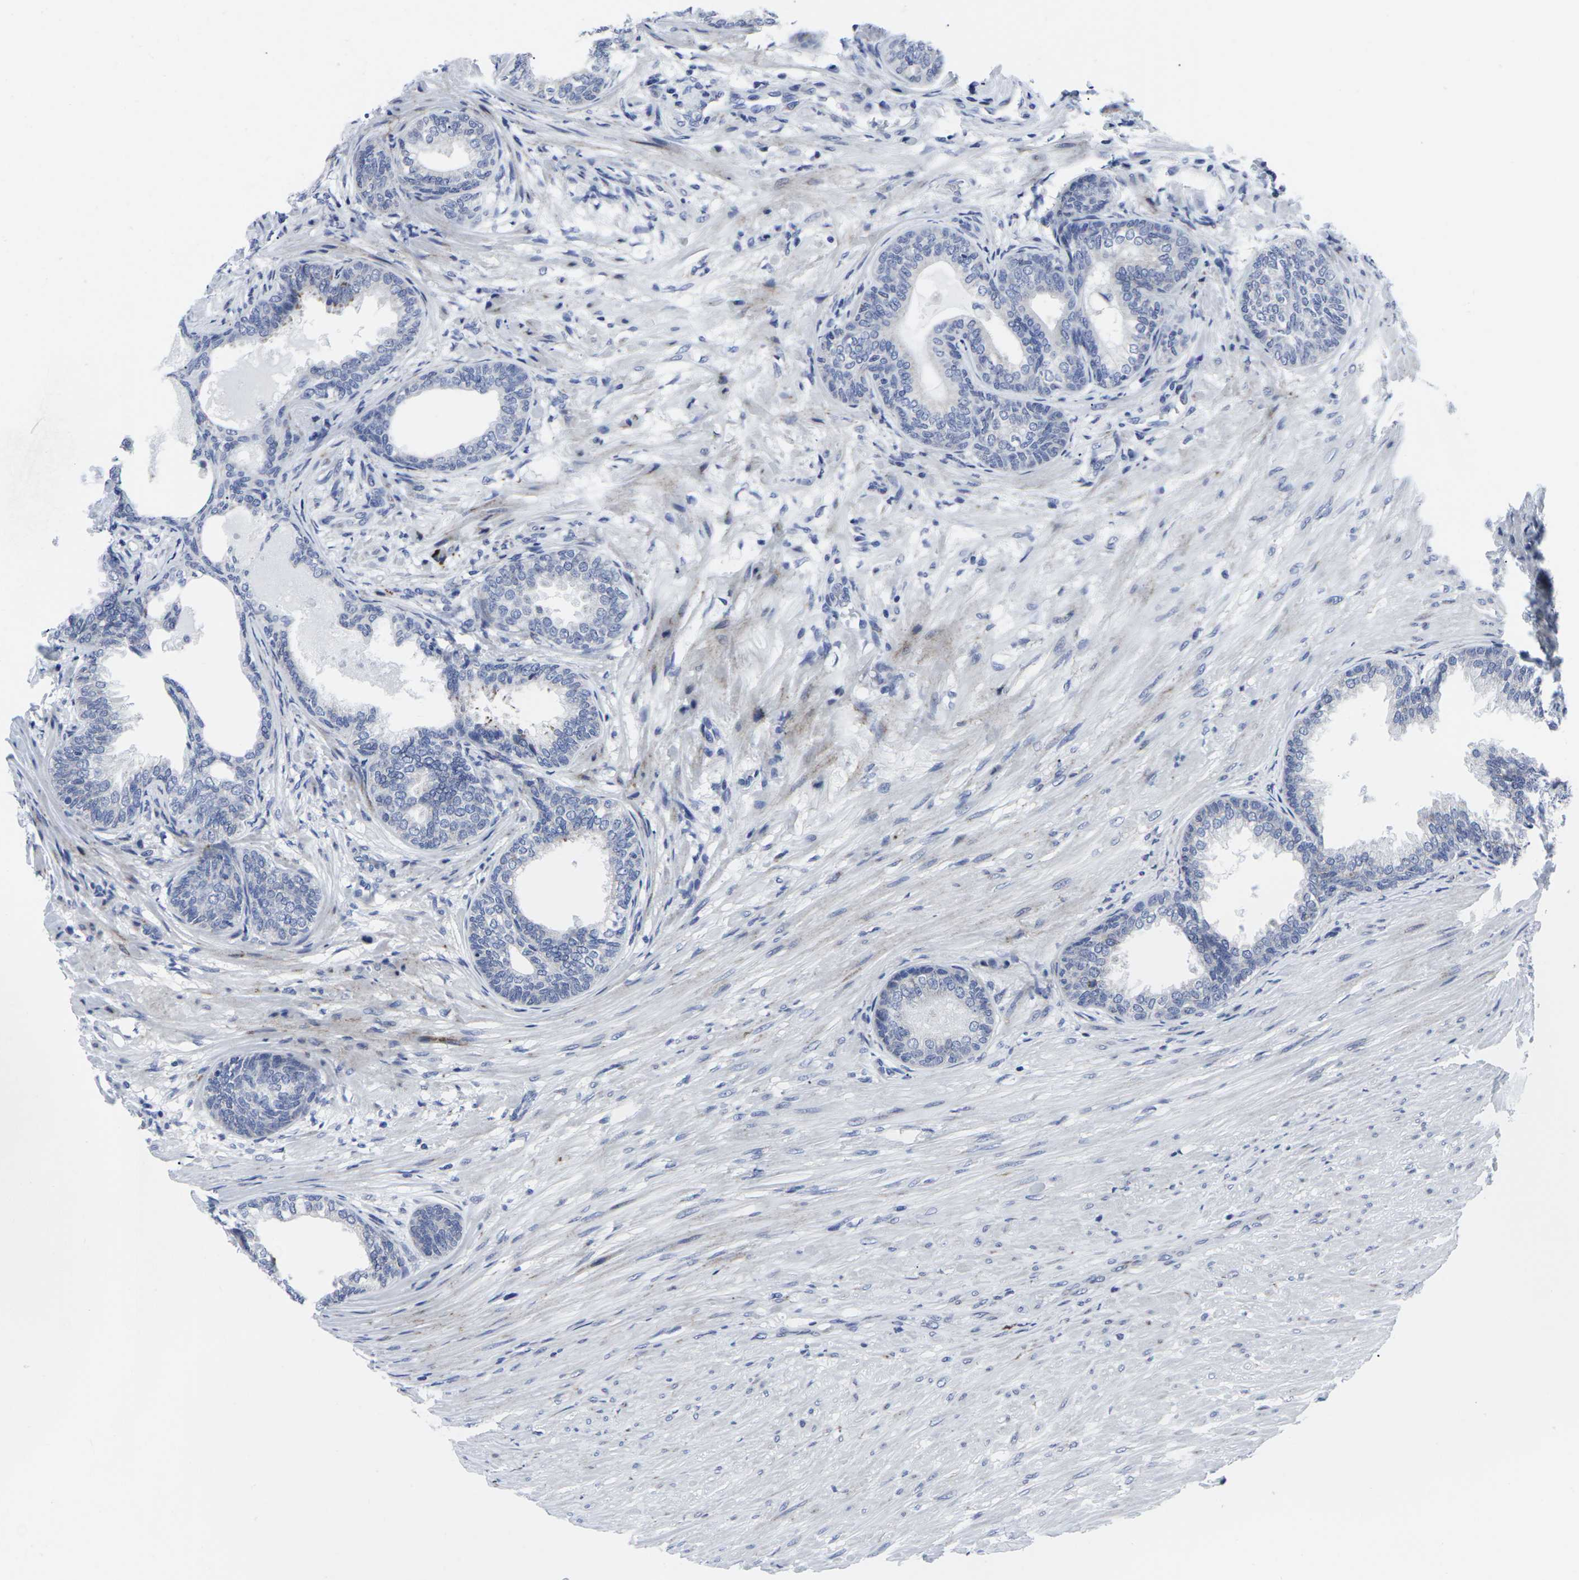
{"staining": {"intensity": "negative", "quantity": "none", "location": "none"}, "tissue": "prostate", "cell_type": "Glandular cells", "image_type": "normal", "snomed": [{"axis": "morphology", "description": "Normal tissue, NOS"}, {"axis": "topography", "description": "Prostate"}], "caption": "Immunohistochemistry (IHC) of benign prostate demonstrates no expression in glandular cells. The staining was performed using DAB (3,3'-diaminobenzidine) to visualize the protein expression in brown, while the nuclei were stained in blue with hematoxylin (Magnification: 20x).", "gene": "RPN1", "patient": {"sex": "male", "age": 76}}